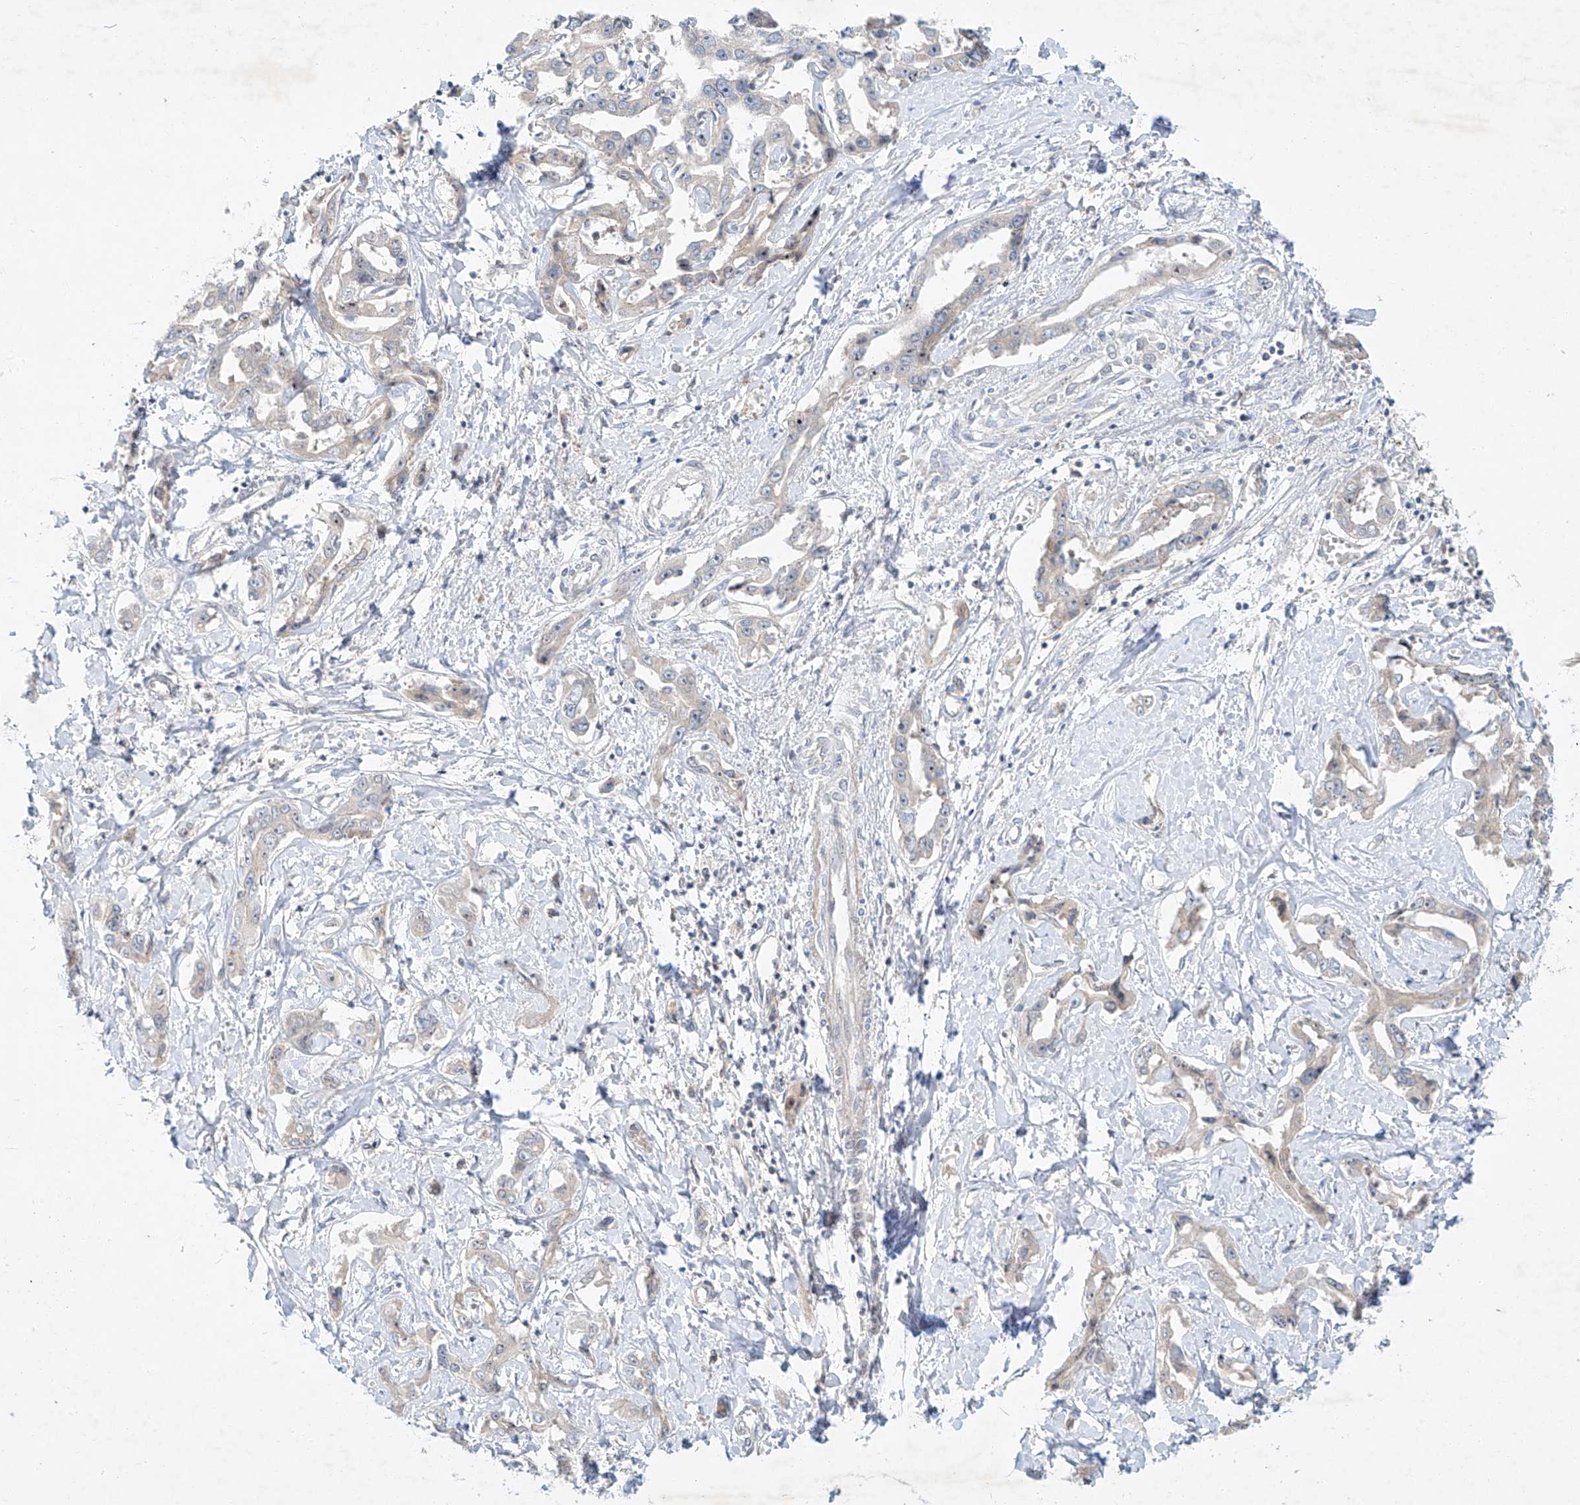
{"staining": {"intensity": "moderate", "quantity": "<25%", "location": "nuclear"}, "tissue": "liver cancer", "cell_type": "Tumor cells", "image_type": "cancer", "snomed": [{"axis": "morphology", "description": "Cholangiocarcinoma"}, {"axis": "topography", "description": "Liver"}], "caption": "A micrograph showing moderate nuclear positivity in about <25% of tumor cells in liver cholangiocarcinoma, as visualized by brown immunohistochemical staining.", "gene": "PAK6", "patient": {"sex": "male", "age": 59}}